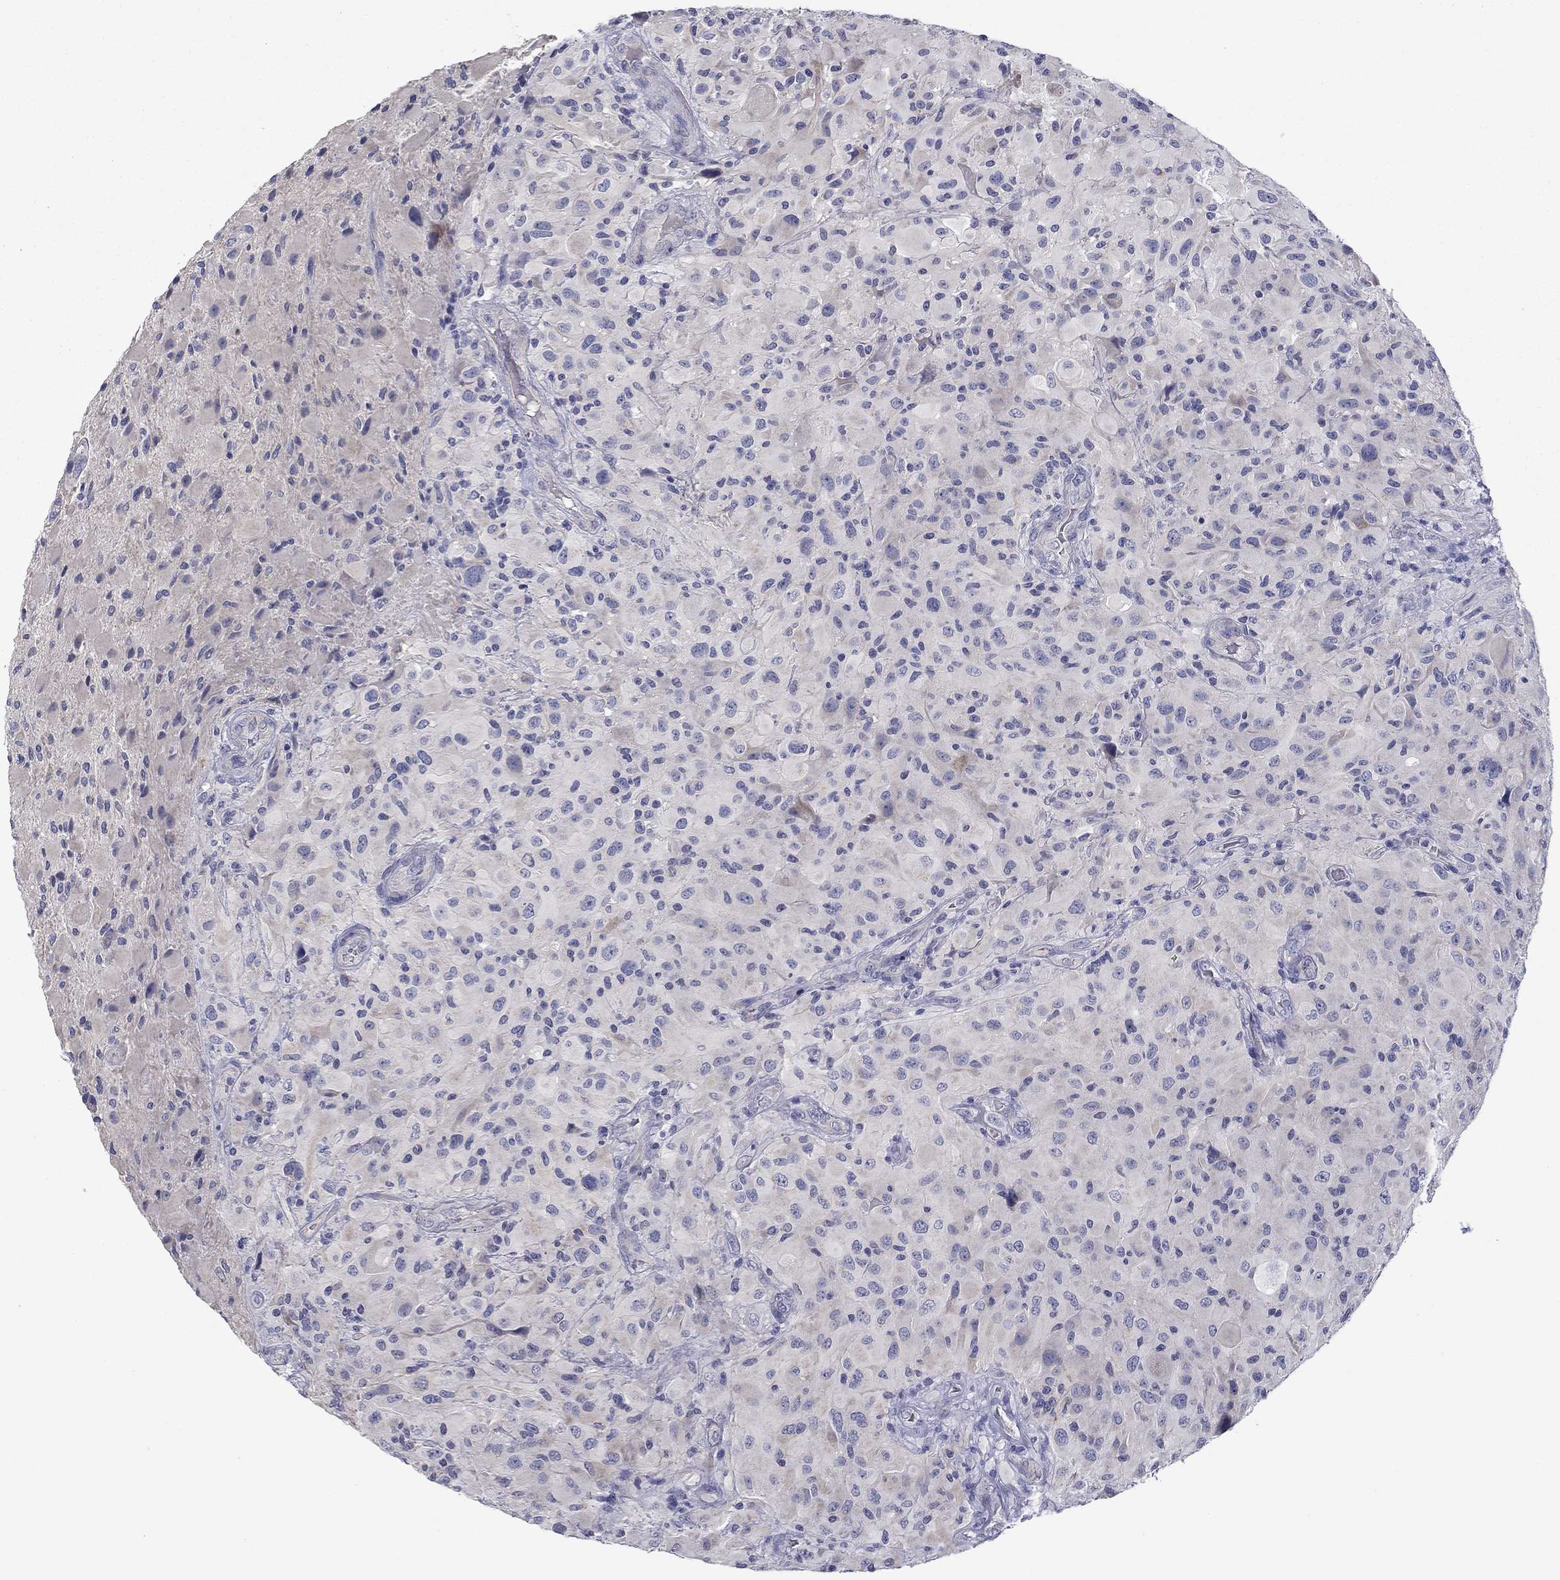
{"staining": {"intensity": "negative", "quantity": "none", "location": "none"}, "tissue": "glioma", "cell_type": "Tumor cells", "image_type": "cancer", "snomed": [{"axis": "morphology", "description": "Glioma, malignant, High grade"}, {"axis": "topography", "description": "Cerebral cortex"}], "caption": "A photomicrograph of human malignant glioma (high-grade) is negative for staining in tumor cells.", "gene": "SPATA7", "patient": {"sex": "male", "age": 35}}